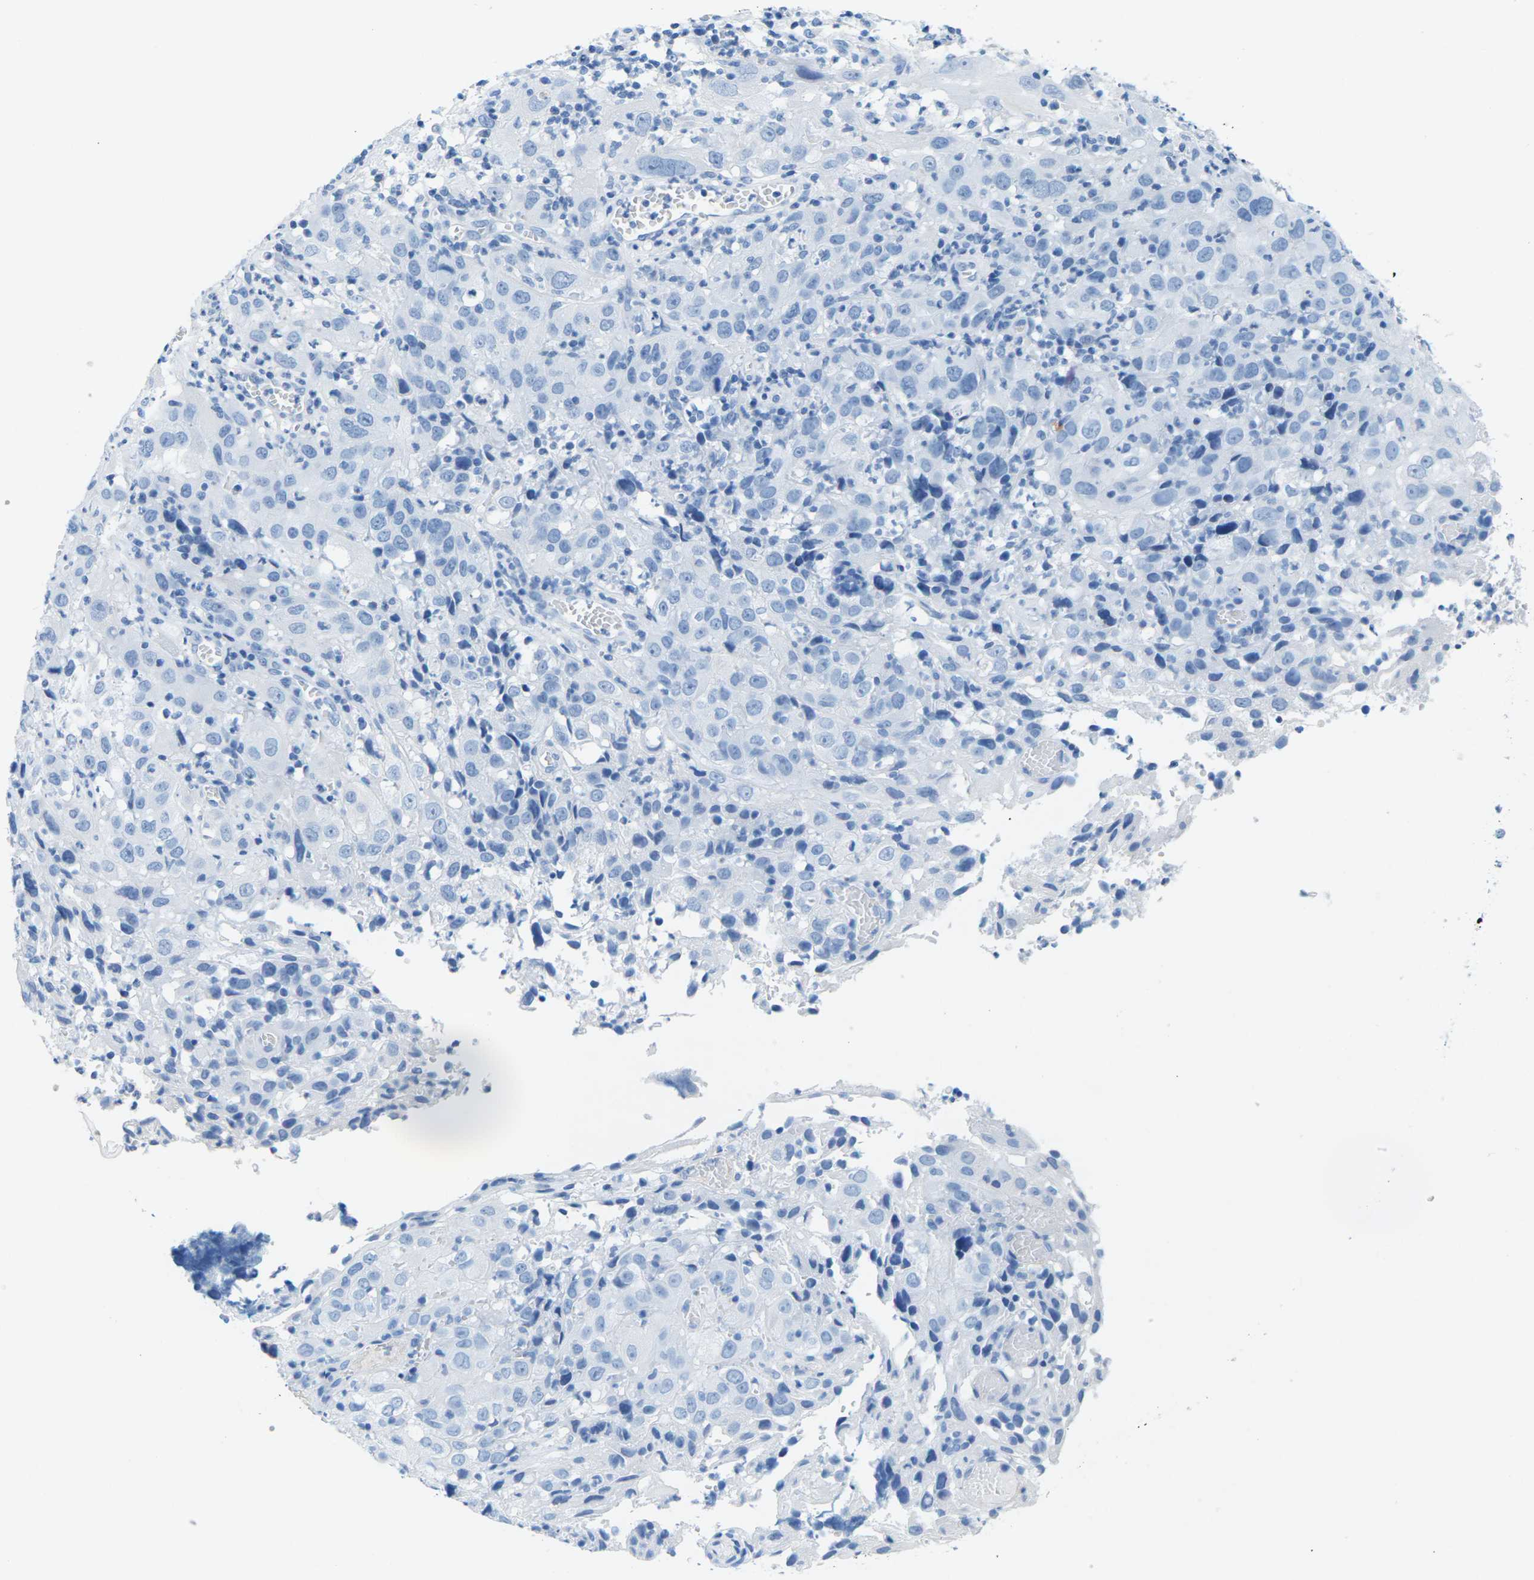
{"staining": {"intensity": "negative", "quantity": "none", "location": "none"}, "tissue": "cervical cancer", "cell_type": "Tumor cells", "image_type": "cancer", "snomed": [{"axis": "morphology", "description": "Squamous cell carcinoma, NOS"}, {"axis": "topography", "description": "Cervix"}], "caption": "High magnification brightfield microscopy of cervical cancer (squamous cell carcinoma) stained with DAB (3,3'-diaminobenzidine) (brown) and counterstained with hematoxylin (blue): tumor cells show no significant positivity.", "gene": "SLC12A1", "patient": {"sex": "female", "age": 32}}